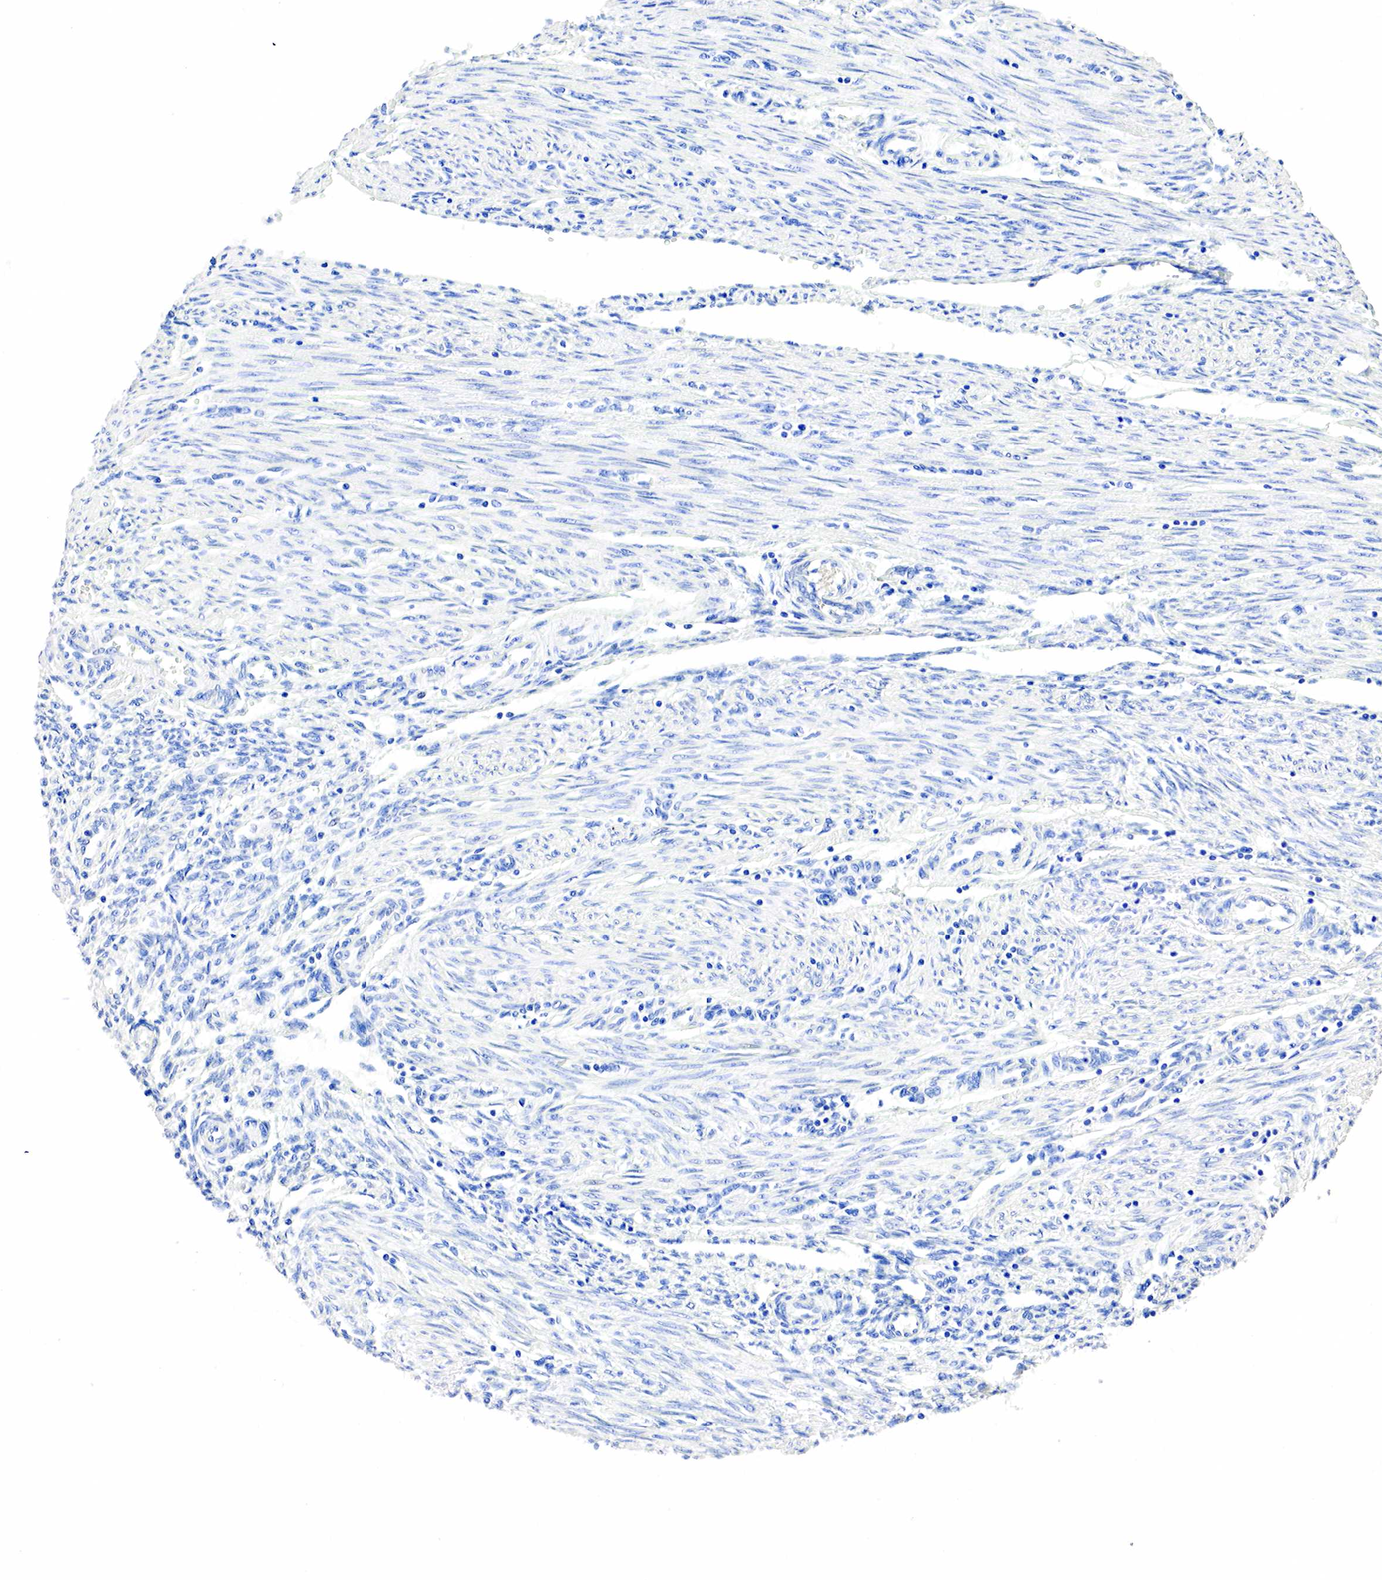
{"staining": {"intensity": "weak", "quantity": "<25%", "location": "nuclear"}, "tissue": "endometrial cancer", "cell_type": "Tumor cells", "image_type": "cancer", "snomed": [{"axis": "morphology", "description": "Adenocarcinoma, NOS"}, {"axis": "topography", "description": "Endometrium"}], "caption": "Tumor cells are negative for brown protein staining in endometrial cancer (adenocarcinoma). (DAB immunohistochemistry, high magnification).", "gene": "SST", "patient": {"sex": "female", "age": 51}}